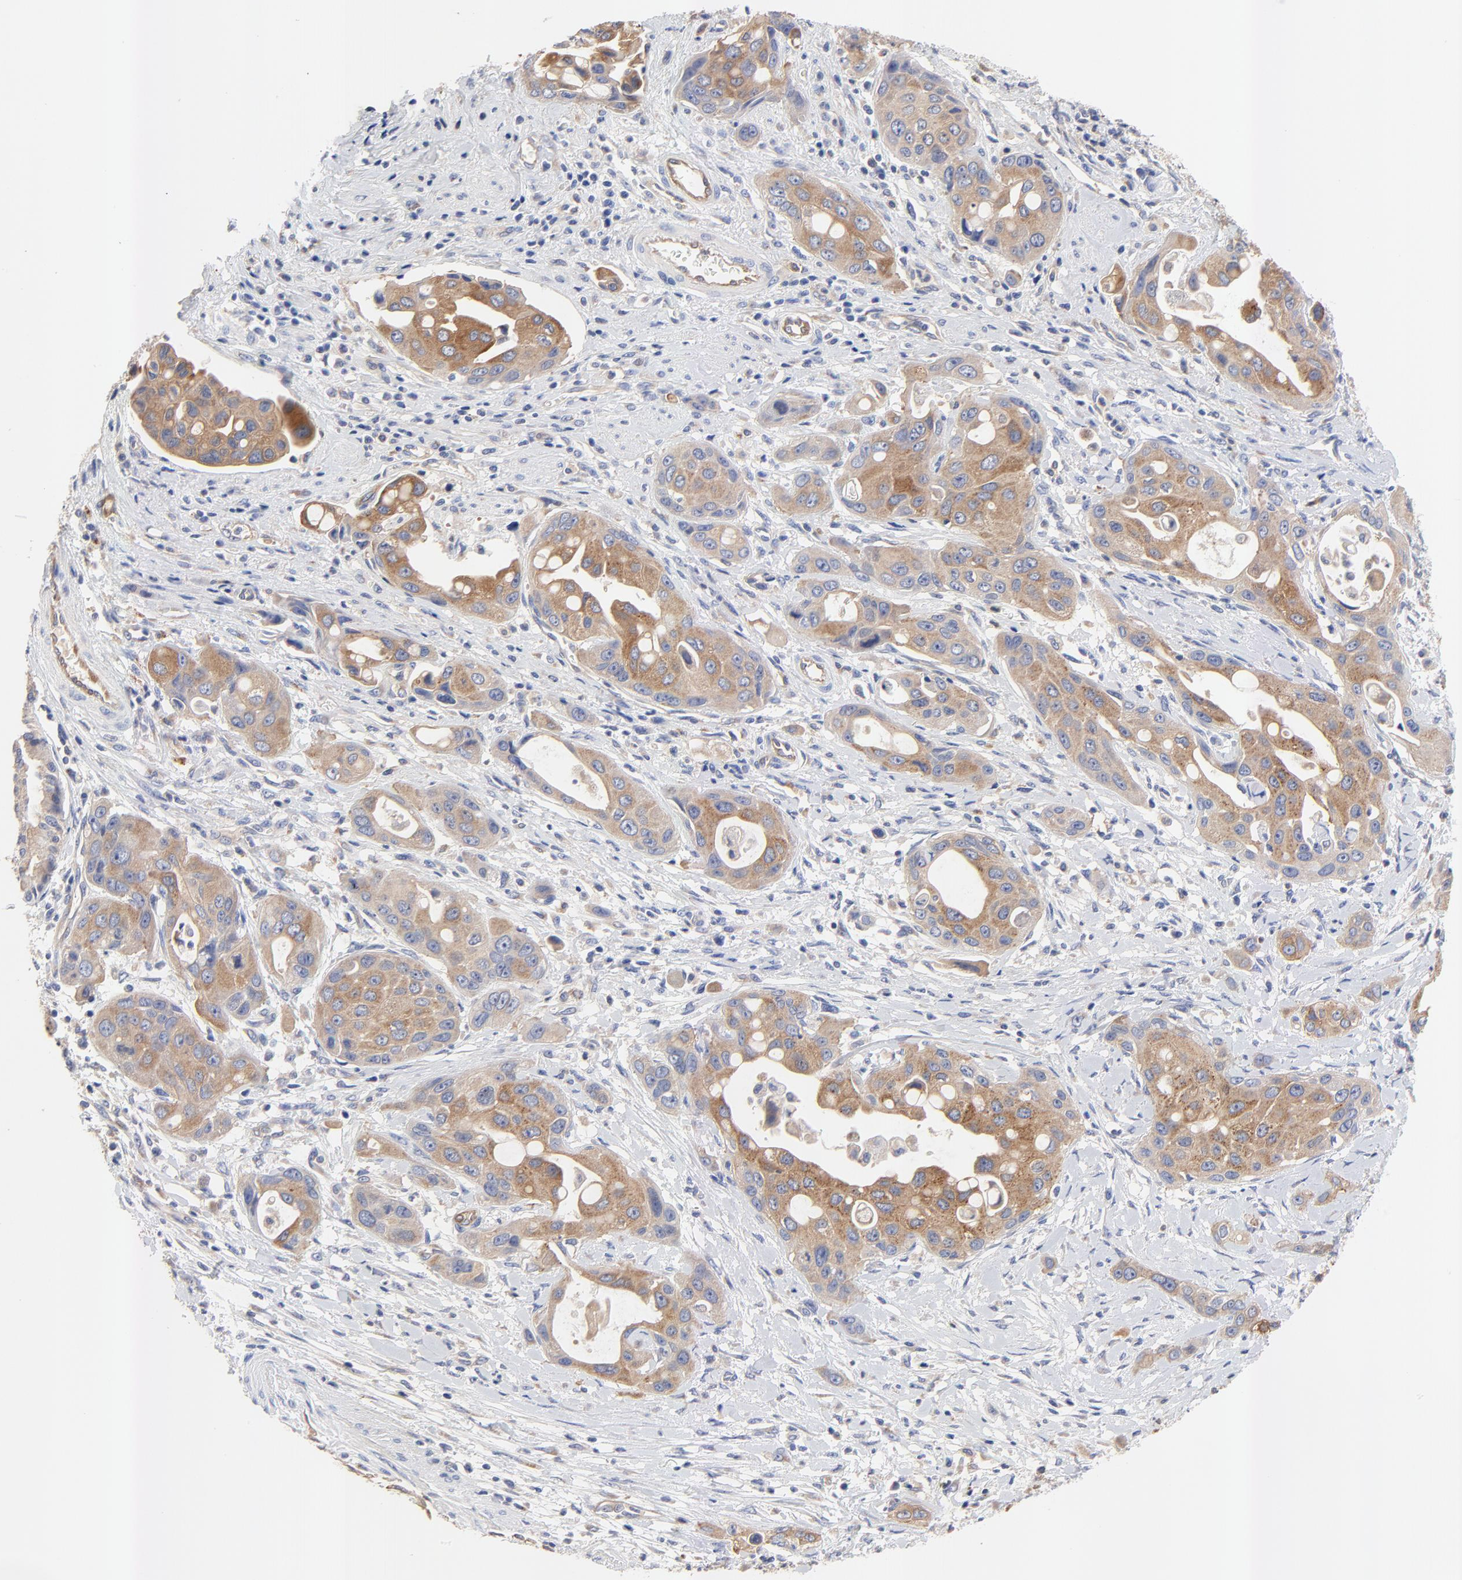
{"staining": {"intensity": "moderate", "quantity": ">75%", "location": "cytoplasmic/membranous"}, "tissue": "pancreatic cancer", "cell_type": "Tumor cells", "image_type": "cancer", "snomed": [{"axis": "morphology", "description": "Adenocarcinoma, NOS"}, {"axis": "topography", "description": "Pancreas"}], "caption": "Protein staining shows moderate cytoplasmic/membranous expression in approximately >75% of tumor cells in pancreatic adenocarcinoma.", "gene": "FBXL2", "patient": {"sex": "female", "age": 60}}